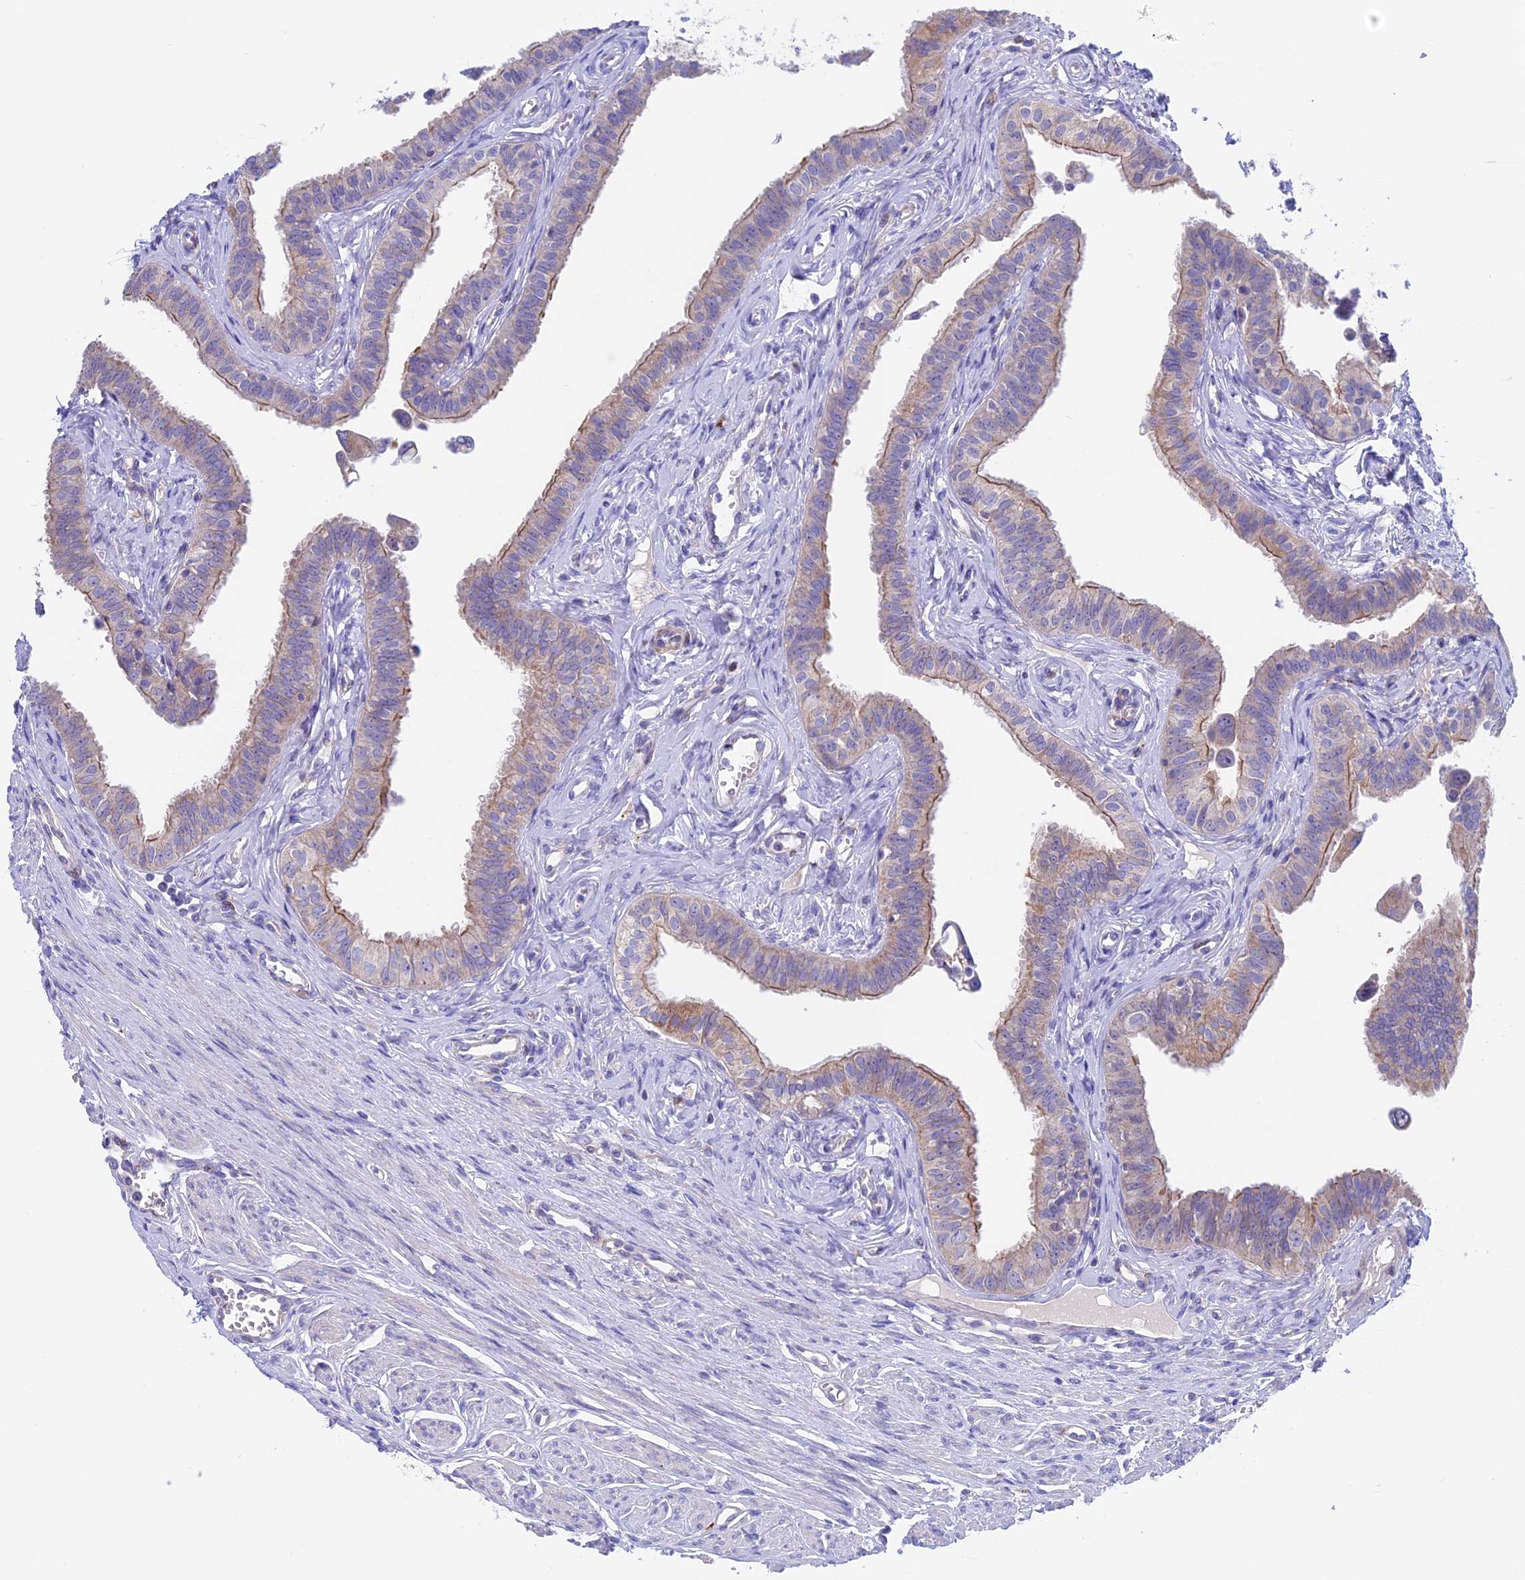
{"staining": {"intensity": "weak", "quantity": "25%-75%", "location": "cytoplasmic/membranous"}, "tissue": "fallopian tube", "cell_type": "Glandular cells", "image_type": "normal", "snomed": [{"axis": "morphology", "description": "Normal tissue, NOS"}, {"axis": "morphology", "description": "Carcinoma, NOS"}, {"axis": "topography", "description": "Fallopian tube"}, {"axis": "topography", "description": "Ovary"}], "caption": "This histopathology image exhibits immunohistochemistry (IHC) staining of normal fallopian tube, with low weak cytoplasmic/membranous positivity in approximately 25%-75% of glandular cells.", "gene": "ETFDH", "patient": {"sex": "female", "age": 59}}